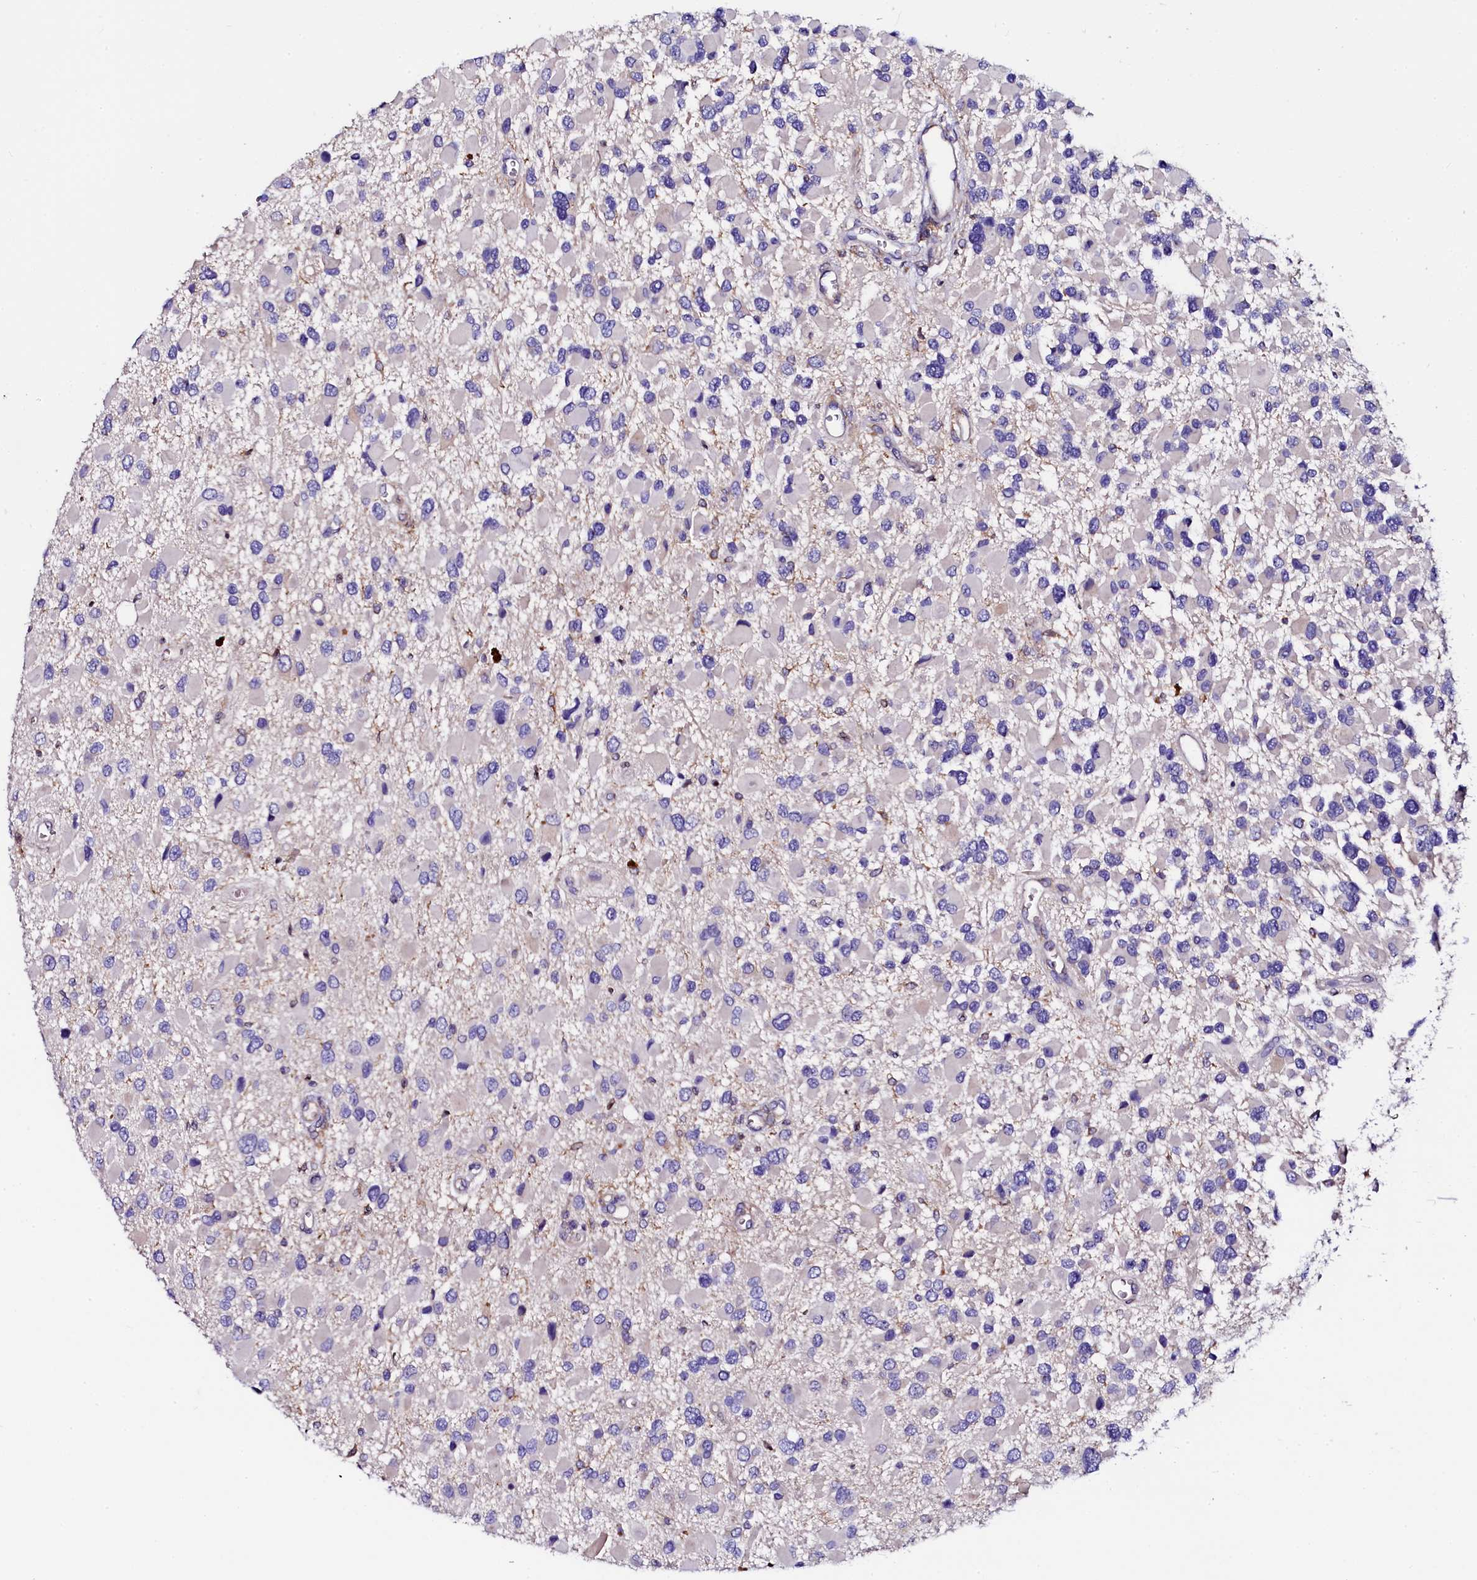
{"staining": {"intensity": "negative", "quantity": "none", "location": "none"}, "tissue": "glioma", "cell_type": "Tumor cells", "image_type": "cancer", "snomed": [{"axis": "morphology", "description": "Glioma, malignant, High grade"}, {"axis": "topography", "description": "Brain"}], "caption": "Immunohistochemistry histopathology image of neoplastic tissue: human glioma stained with DAB (3,3'-diaminobenzidine) reveals no significant protein expression in tumor cells.", "gene": "OTOL1", "patient": {"sex": "male", "age": 53}}